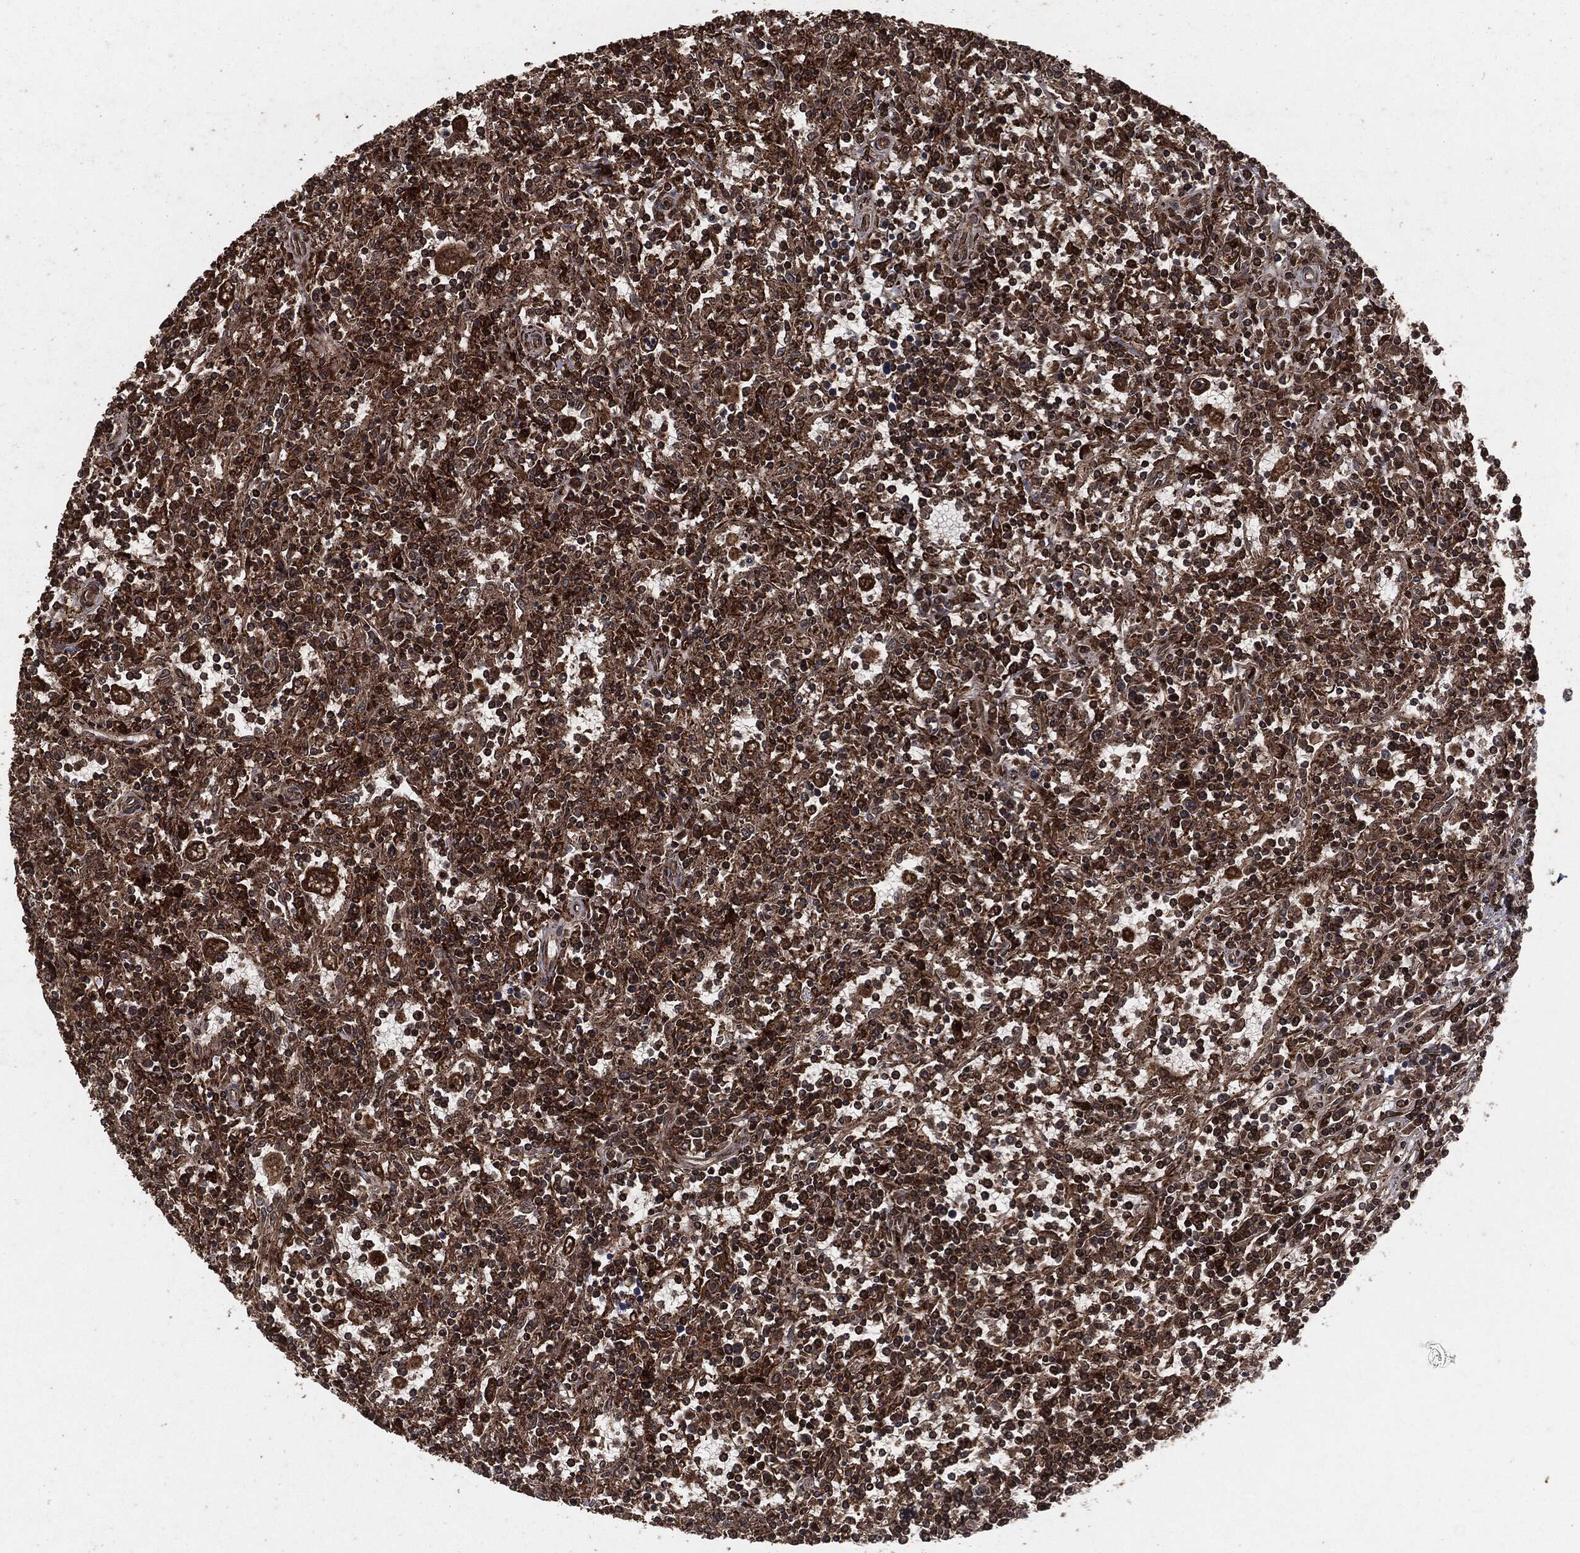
{"staining": {"intensity": "strong", "quantity": ">75%", "location": "cytoplasmic/membranous"}, "tissue": "lymphoma", "cell_type": "Tumor cells", "image_type": "cancer", "snomed": [{"axis": "morphology", "description": "Malignant lymphoma, non-Hodgkin's type, Low grade"}, {"axis": "topography", "description": "Spleen"}], "caption": "Immunohistochemical staining of lymphoma reveals strong cytoplasmic/membranous protein expression in about >75% of tumor cells.", "gene": "IFIT1", "patient": {"sex": "male", "age": 62}}